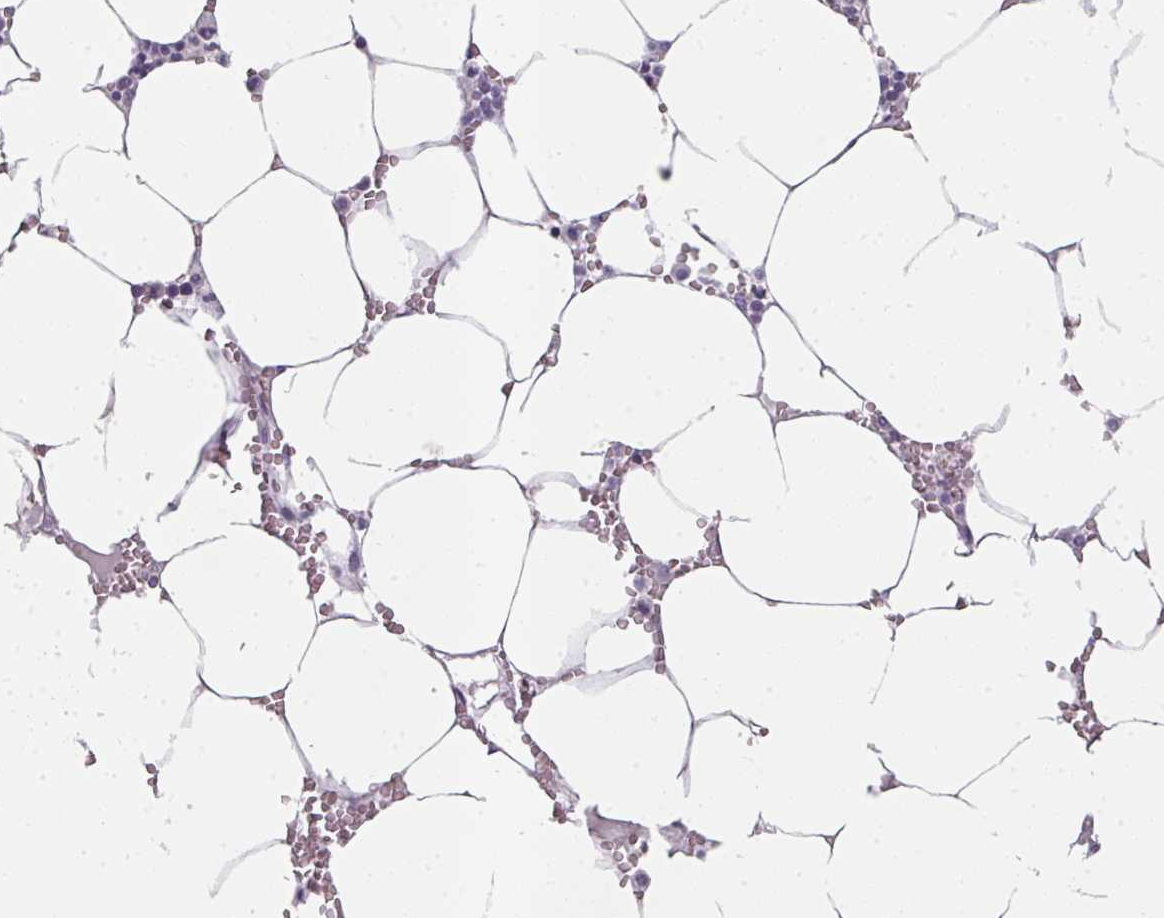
{"staining": {"intensity": "strong", "quantity": "<25%", "location": "cytoplasmic/membranous"}, "tissue": "bone marrow", "cell_type": "Hematopoietic cells", "image_type": "normal", "snomed": [{"axis": "morphology", "description": "Normal tissue, NOS"}, {"axis": "topography", "description": "Bone marrow"}], "caption": "Protein expression by immunohistochemistry reveals strong cytoplasmic/membranous positivity in about <25% of hematopoietic cells in normal bone marrow. (DAB (3,3'-diaminobenzidine) IHC with brightfield microscopy, high magnification).", "gene": "FHAD1", "patient": {"sex": "male", "age": 70}}